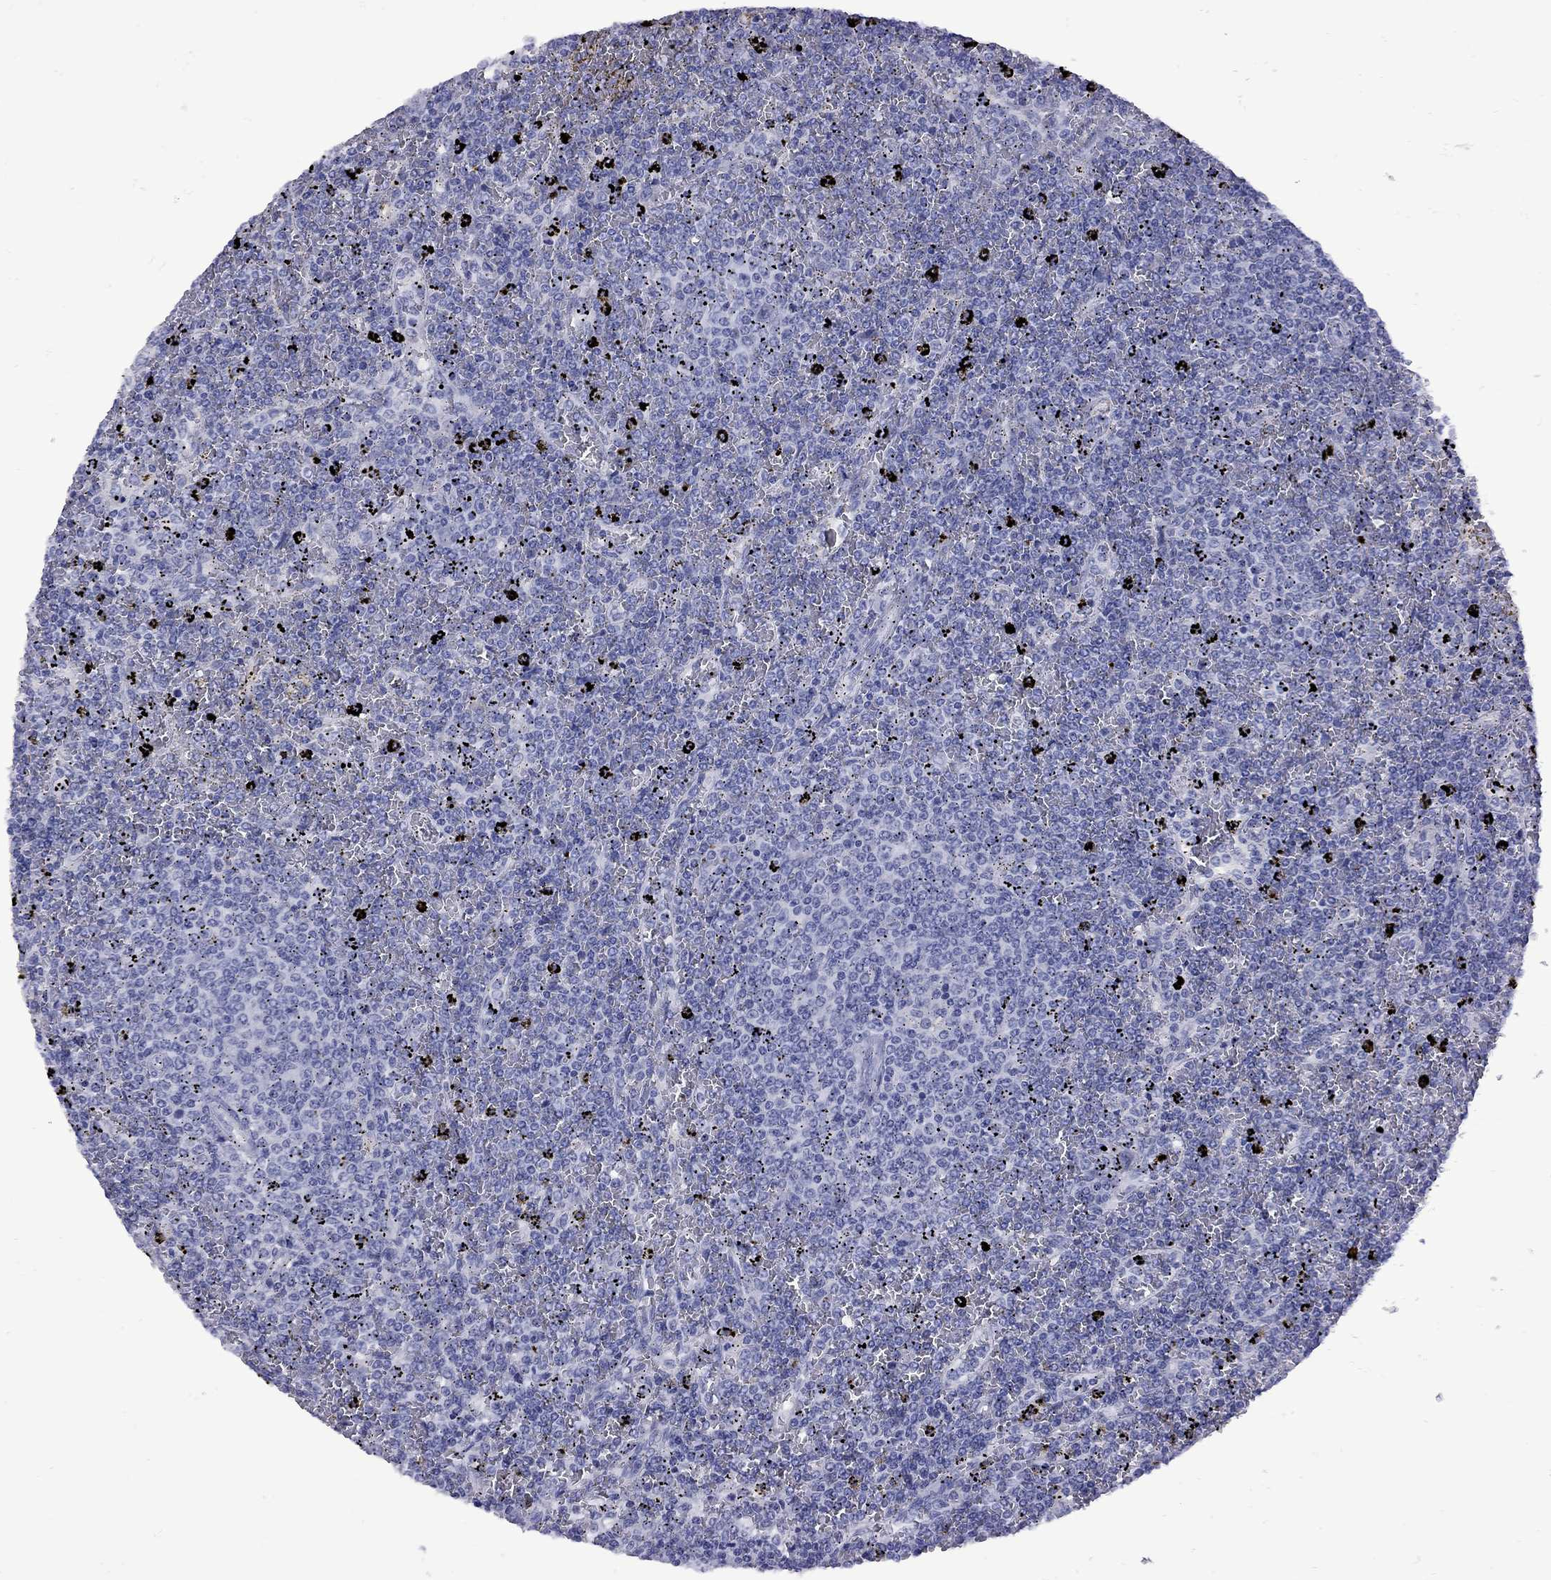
{"staining": {"intensity": "negative", "quantity": "none", "location": "none"}, "tissue": "lymphoma", "cell_type": "Tumor cells", "image_type": "cancer", "snomed": [{"axis": "morphology", "description": "Malignant lymphoma, non-Hodgkin's type, Low grade"}, {"axis": "topography", "description": "Spleen"}], "caption": "DAB (3,3'-diaminobenzidine) immunohistochemical staining of lymphoma exhibits no significant staining in tumor cells.", "gene": "EPPIN", "patient": {"sex": "female", "age": 77}}